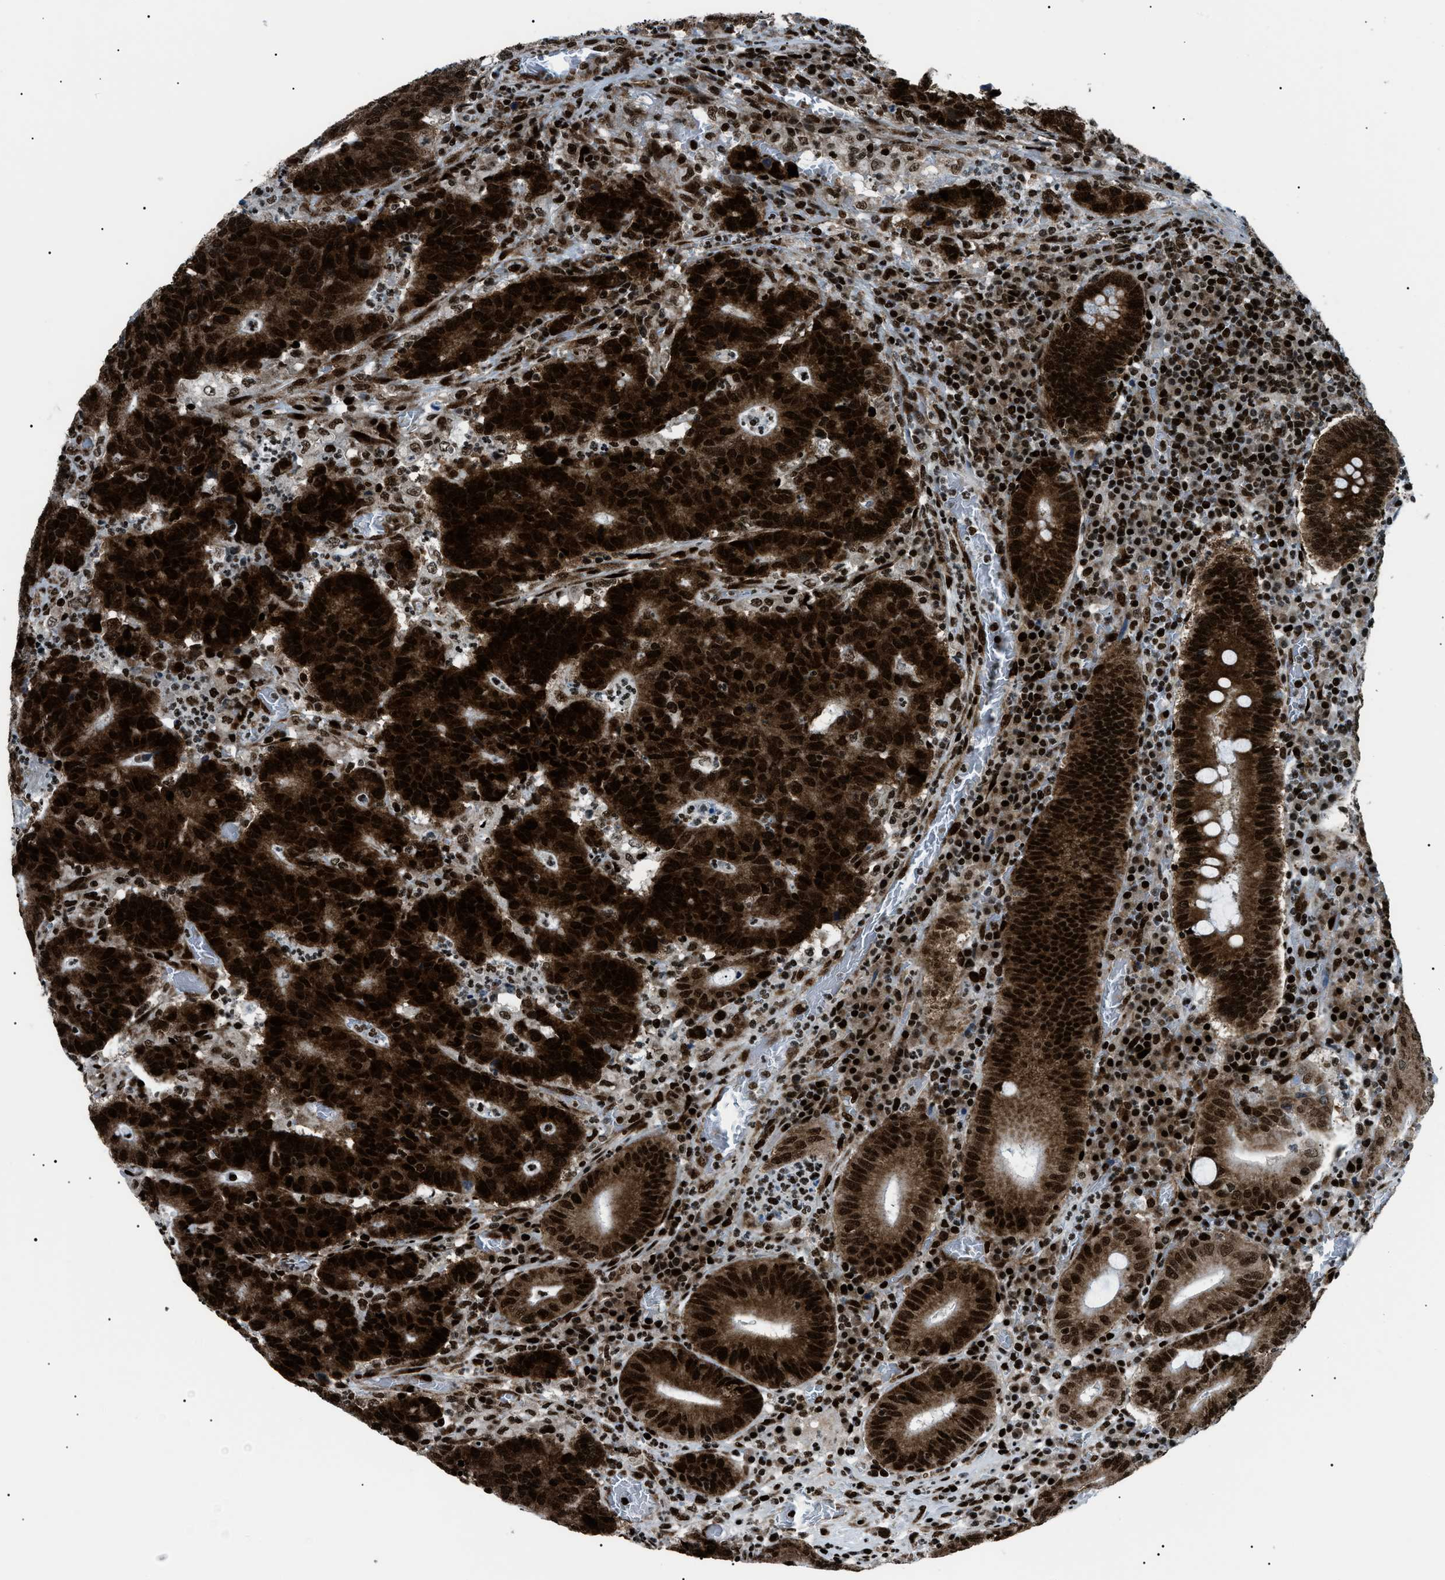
{"staining": {"intensity": "strong", "quantity": ">75%", "location": "cytoplasmic/membranous,nuclear"}, "tissue": "colorectal cancer", "cell_type": "Tumor cells", "image_type": "cancer", "snomed": [{"axis": "morphology", "description": "Normal tissue, NOS"}, {"axis": "morphology", "description": "Adenocarcinoma, NOS"}, {"axis": "topography", "description": "Colon"}], "caption": "Adenocarcinoma (colorectal) tissue shows strong cytoplasmic/membranous and nuclear expression in about >75% of tumor cells The staining was performed using DAB to visualize the protein expression in brown, while the nuclei were stained in blue with hematoxylin (Magnification: 20x).", "gene": "HNRNPK", "patient": {"sex": "female", "age": 75}}